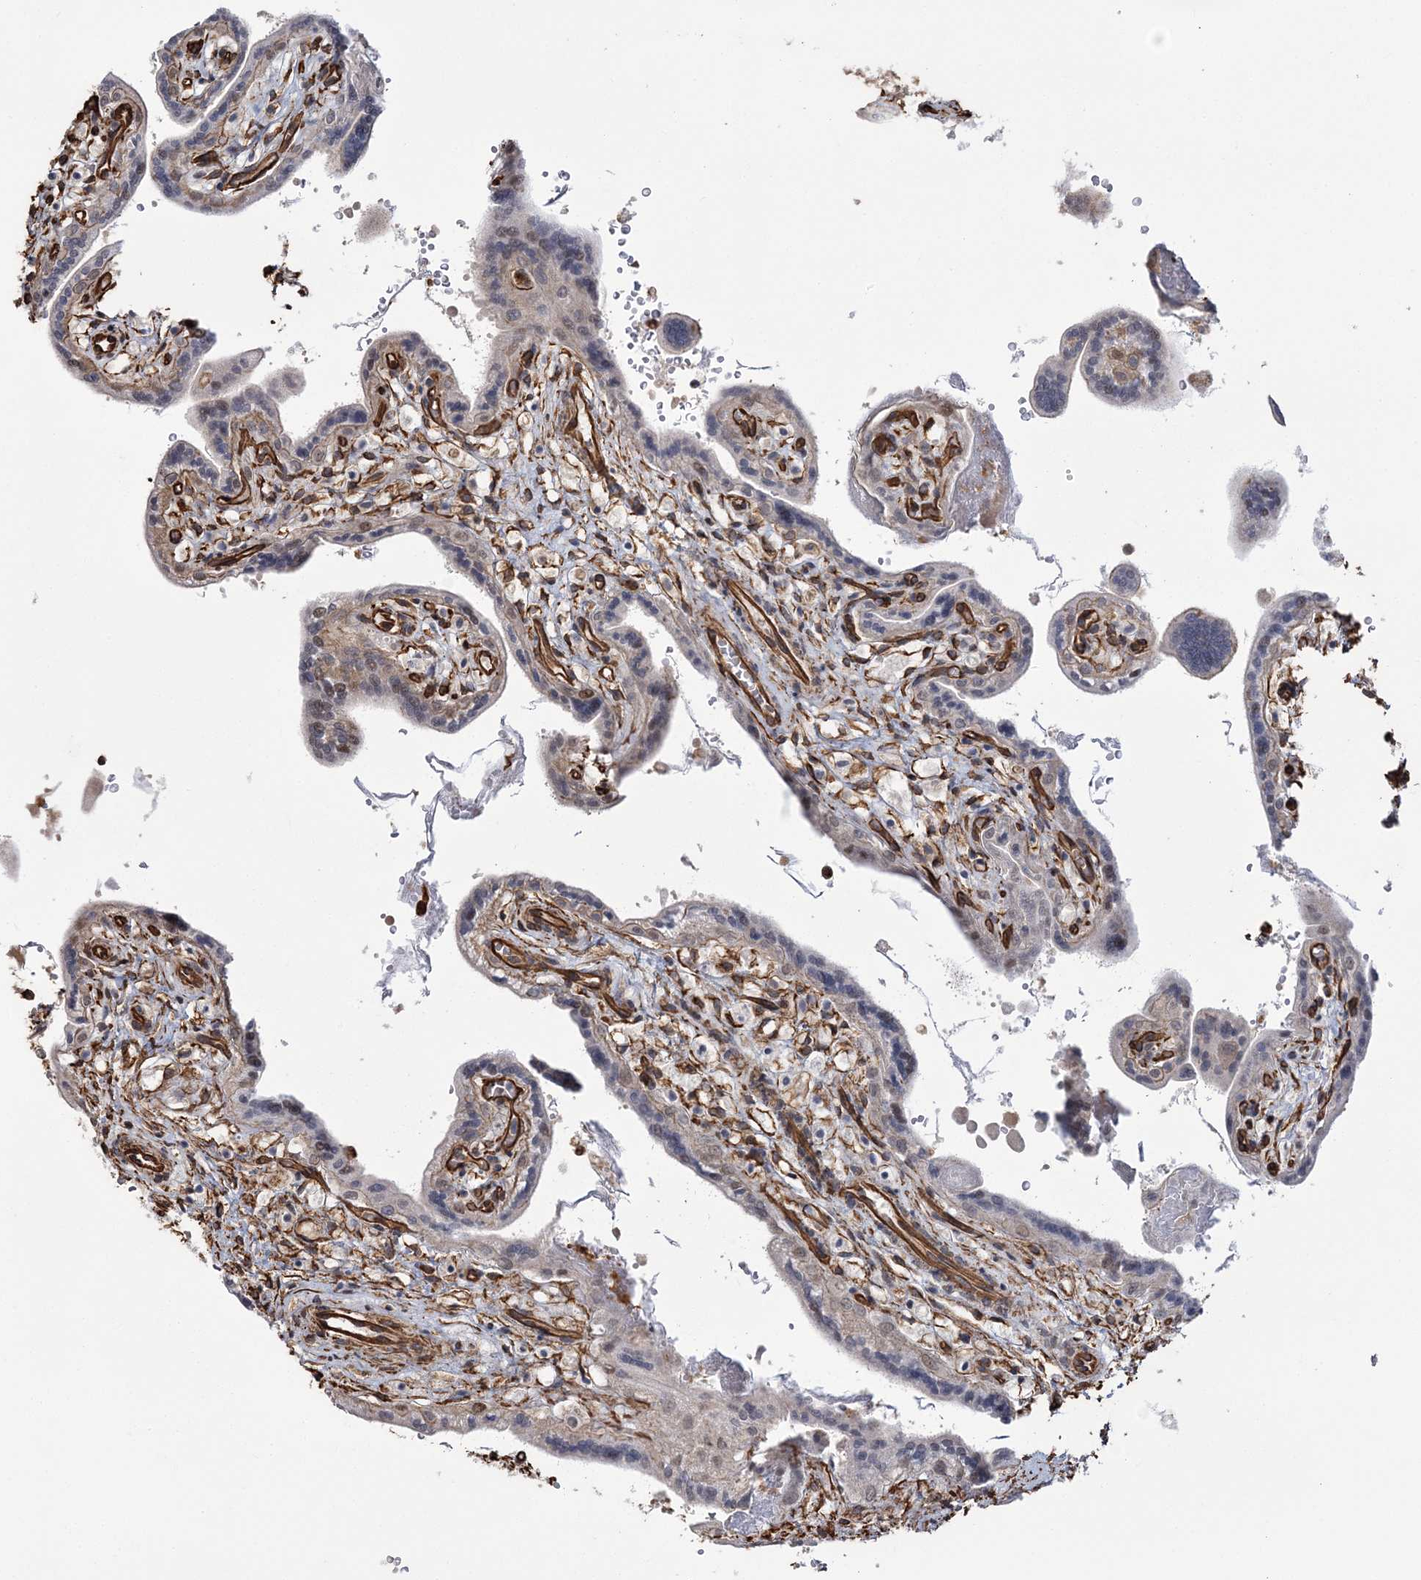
{"staining": {"intensity": "moderate", "quantity": "25%-75%", "location": "nuclear"}, "tissue": "placenta", "cell_type": "Trophoblastic cells", "image_type": "normal", "snomed": [{"axis": "morphology", "description": "Normal tissue, NOS"}, {"axis": "topography", "description": "Placenta"}], "caption": "Immunohistochemistry (IHC) micrograph of normal placenta stained for a protein (brown), which demonstrates medium levels of moderate nuclear expression in approximately 25%-75% of trophoblastic cells.", "gene": "ATP11B", "patient": {"sex": "female", "age": 37}}